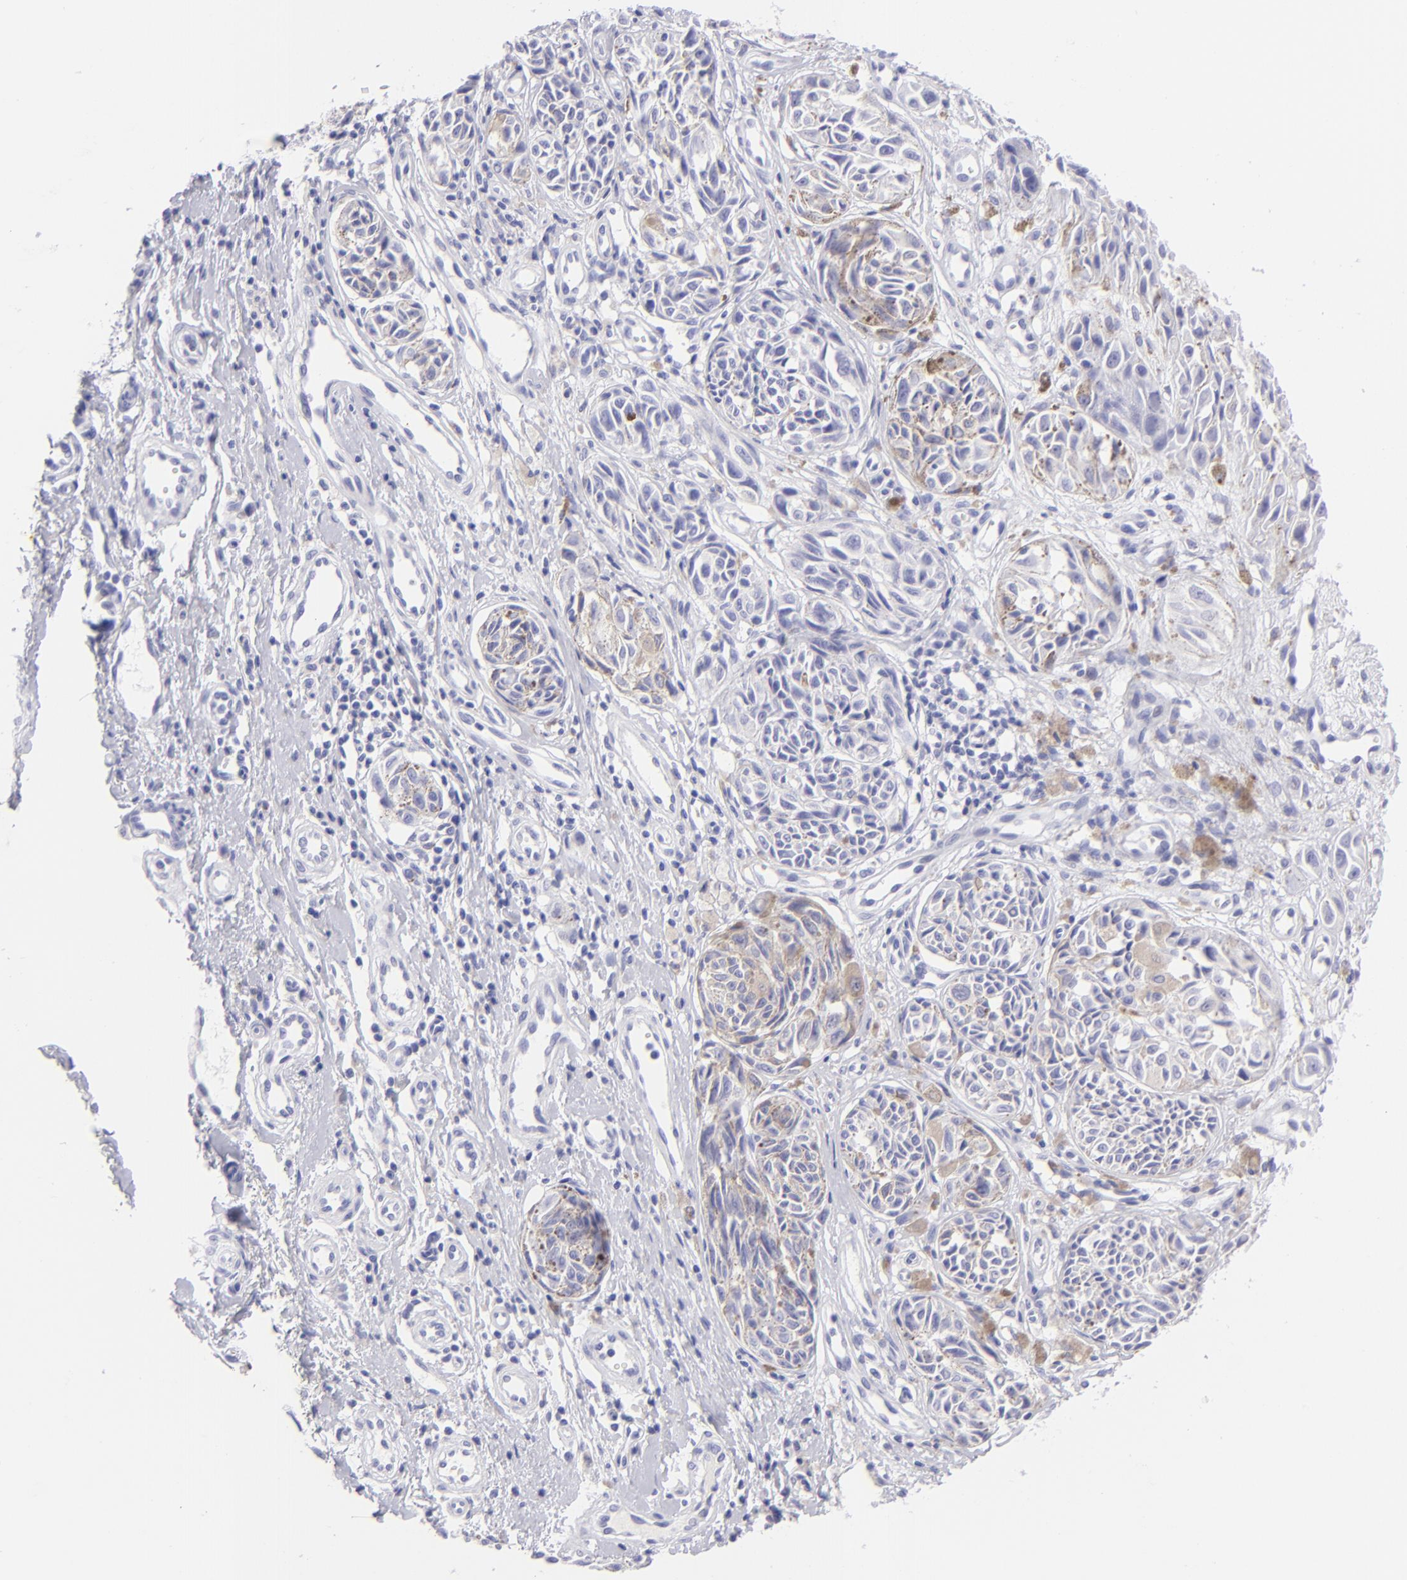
{"staining": {"intensity": "negative", "quantity": "none", "location": "none"}, "tissue": "melanoma", "cell_type": "Tumor cells", "image_type": "cancer", "snomed": [{"axis": "morphology", "description": "Malignant melanoma, NOS"}, {"axis": "topography", "description": "Skin"}], "caption": "The immunohistochemistry (IHC) histopathology image has no significant staining in tumor cells of melanoma tissue.", "gene": "SLC1A2", "patient": {"sex": "male", "age": 67}}